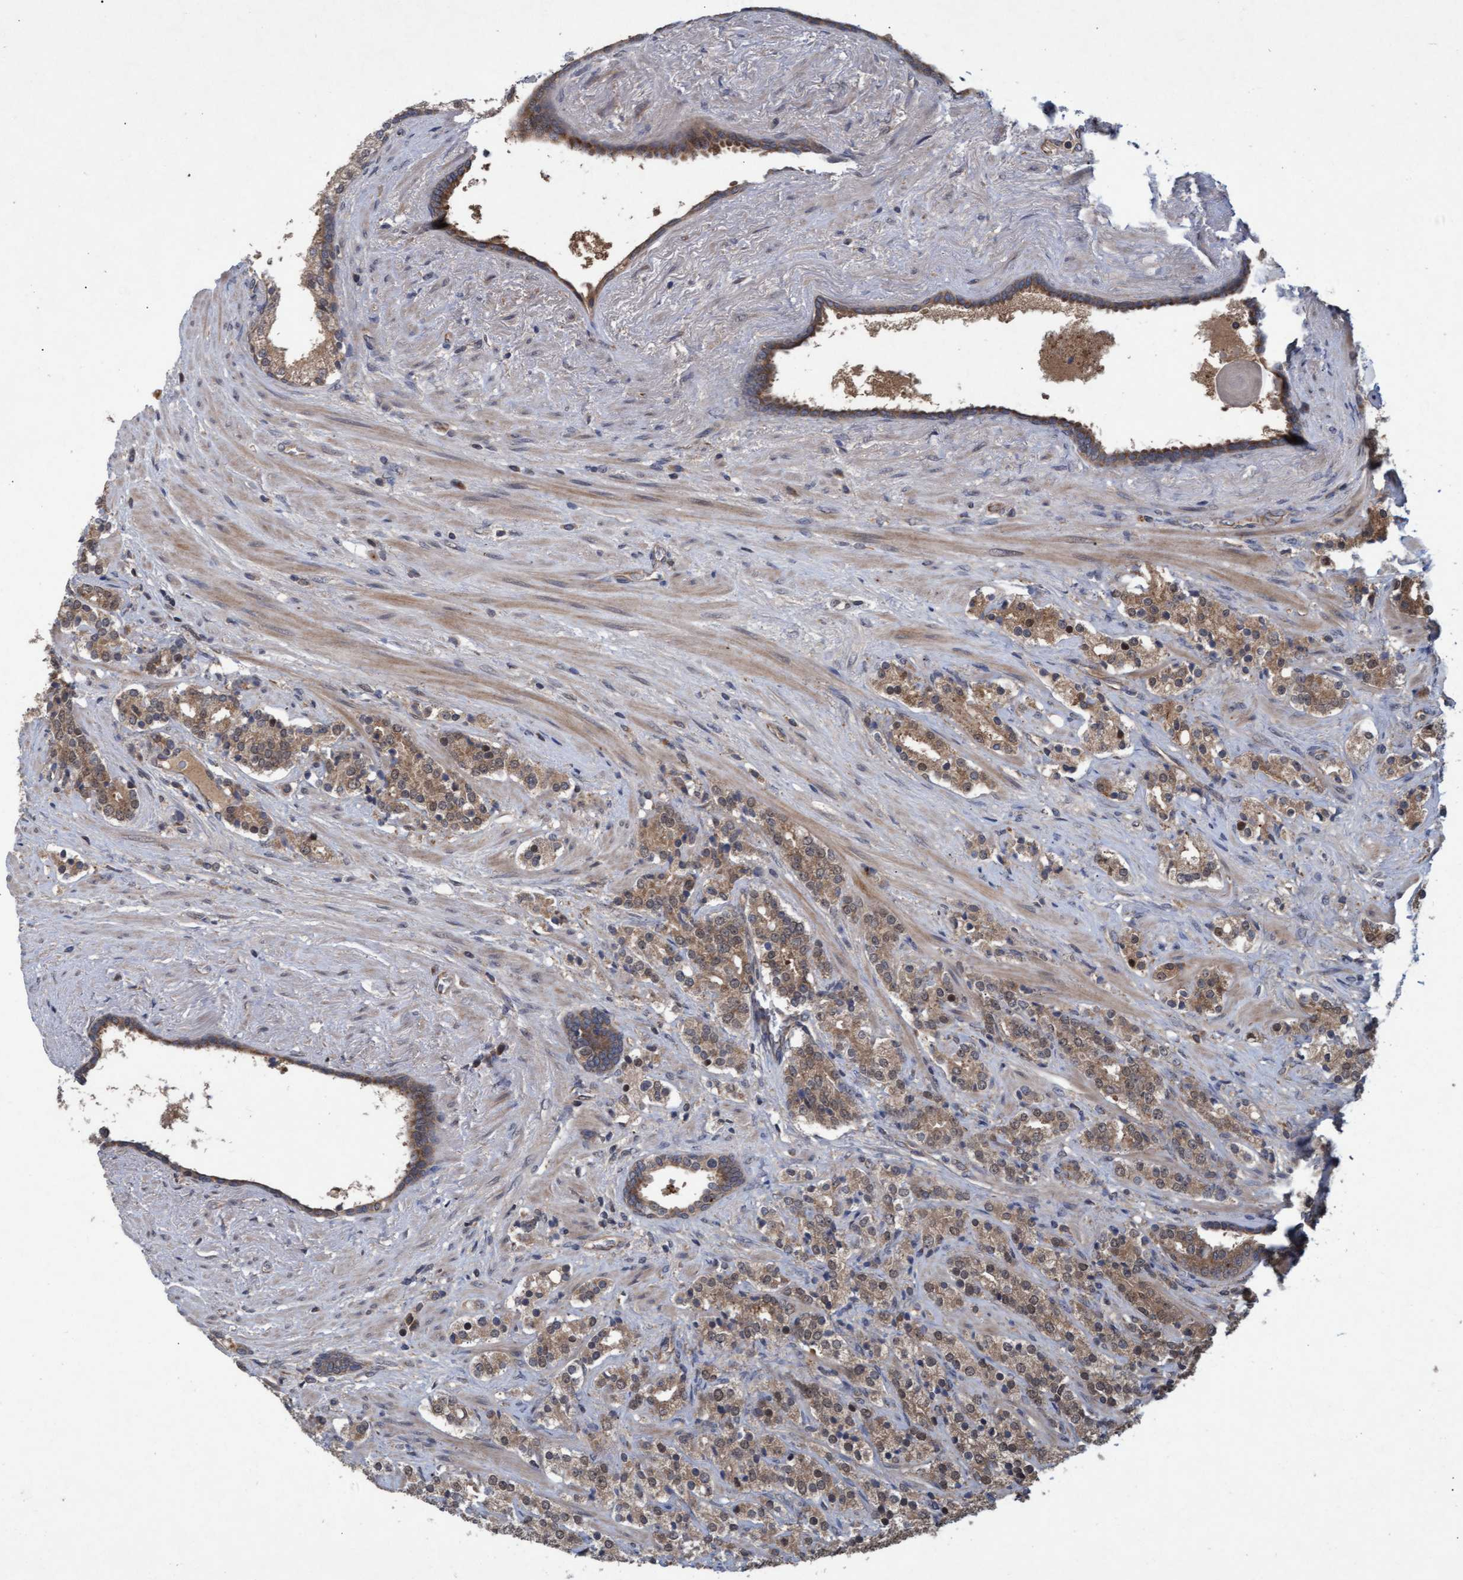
{"staining": {"intensity": "moderate", "quantity": ">75%", "location": "cytoplasmic/membranous,nuclear"}, "tissue": "prostate cancer", "cell_type": "Tumor cells", "image_type": "cancer", "snomed": [{"axis": "morphology", "description": "Adenocarcinoma, High grade"}, {"axis": "topography", "description": "Prostate"}], "caption": "IHC photomicrograph of neoplastic tissue: prostate cancer (adenocarcinoma (high-grade)) stained using immunohistochemistry (IHC) exhibits medium levels of moderate protein expression localized specifically in the cytoplasmic/membranous and nuclear of tumor cells, appearing as a cytoplasmic/membranous and nuclear brown color.", "gene": "PSMB6", "patient": {"sex": "male", "age": 71}}